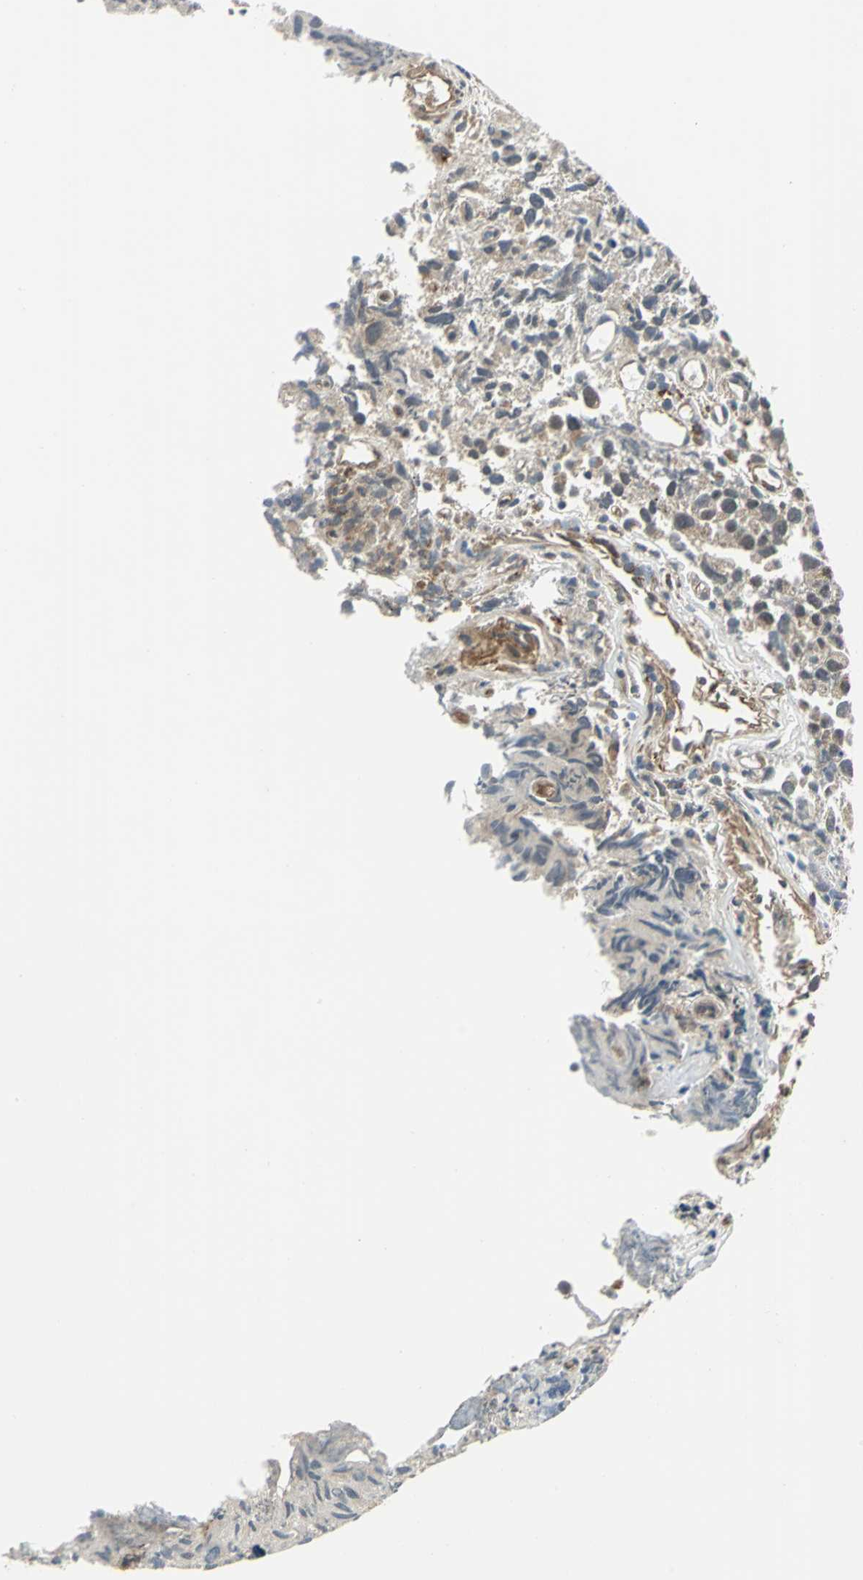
{"staining": {"intensity": "weak", "quantity": ">75%", "location": "cytoplasmic/membranous"}, "tissue": "urothelial cancer", "cell_type": "Tumor cells", "image_type": "cancer", "snomed": [{"axis": "morphology", "description": "Urothelial carcinoma, High grade"}, {"axis": "topography", "description": "Urinary bladder"}], "caption": "There is low levels of weak cytoplasmic/membranous positivity in tumor cells of urothelial cancer, as demonstrated by immunohistochemical staining (brown color).", "gene": "PLAGL2", "patient": {"sex": "female", "age": 75}}